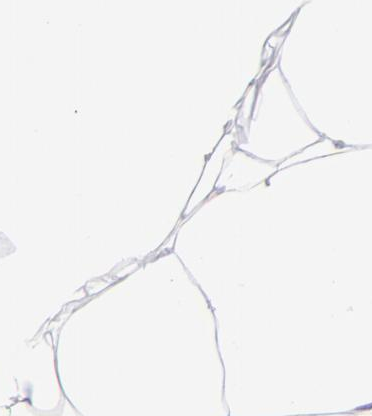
{"staining": {"intensity": "negative", "quantity": "none", "location": "none"}, "tissue": "adipose tissue", "cell_type": "Adipocytes", "image_type": "normal", "snomed": [{"axis": "morphology", "description": "Normal tissue, NOS"}, {"axis": "morphology", "description": "Duct carcinoma"}, {"axis": "topography", "description": "Breast"}, {"axis": "topography", "description": "Adipose tissue"}], "caption": "This micrograph is of benign adipose tissue stained with immunohistochemistry to label a protein in brown with the nuclei are counter-stained blue. There is no expression in adipocytes. The staining was performed using DAB (3,3'-diaminobenzidine) to visualize the protein expression in brown, while the nuclei were stained in blue with hematoxylin (Magnification: 20x).", "gene": "ENTPD1", "patient": {"sex": "female", "age": 37}}